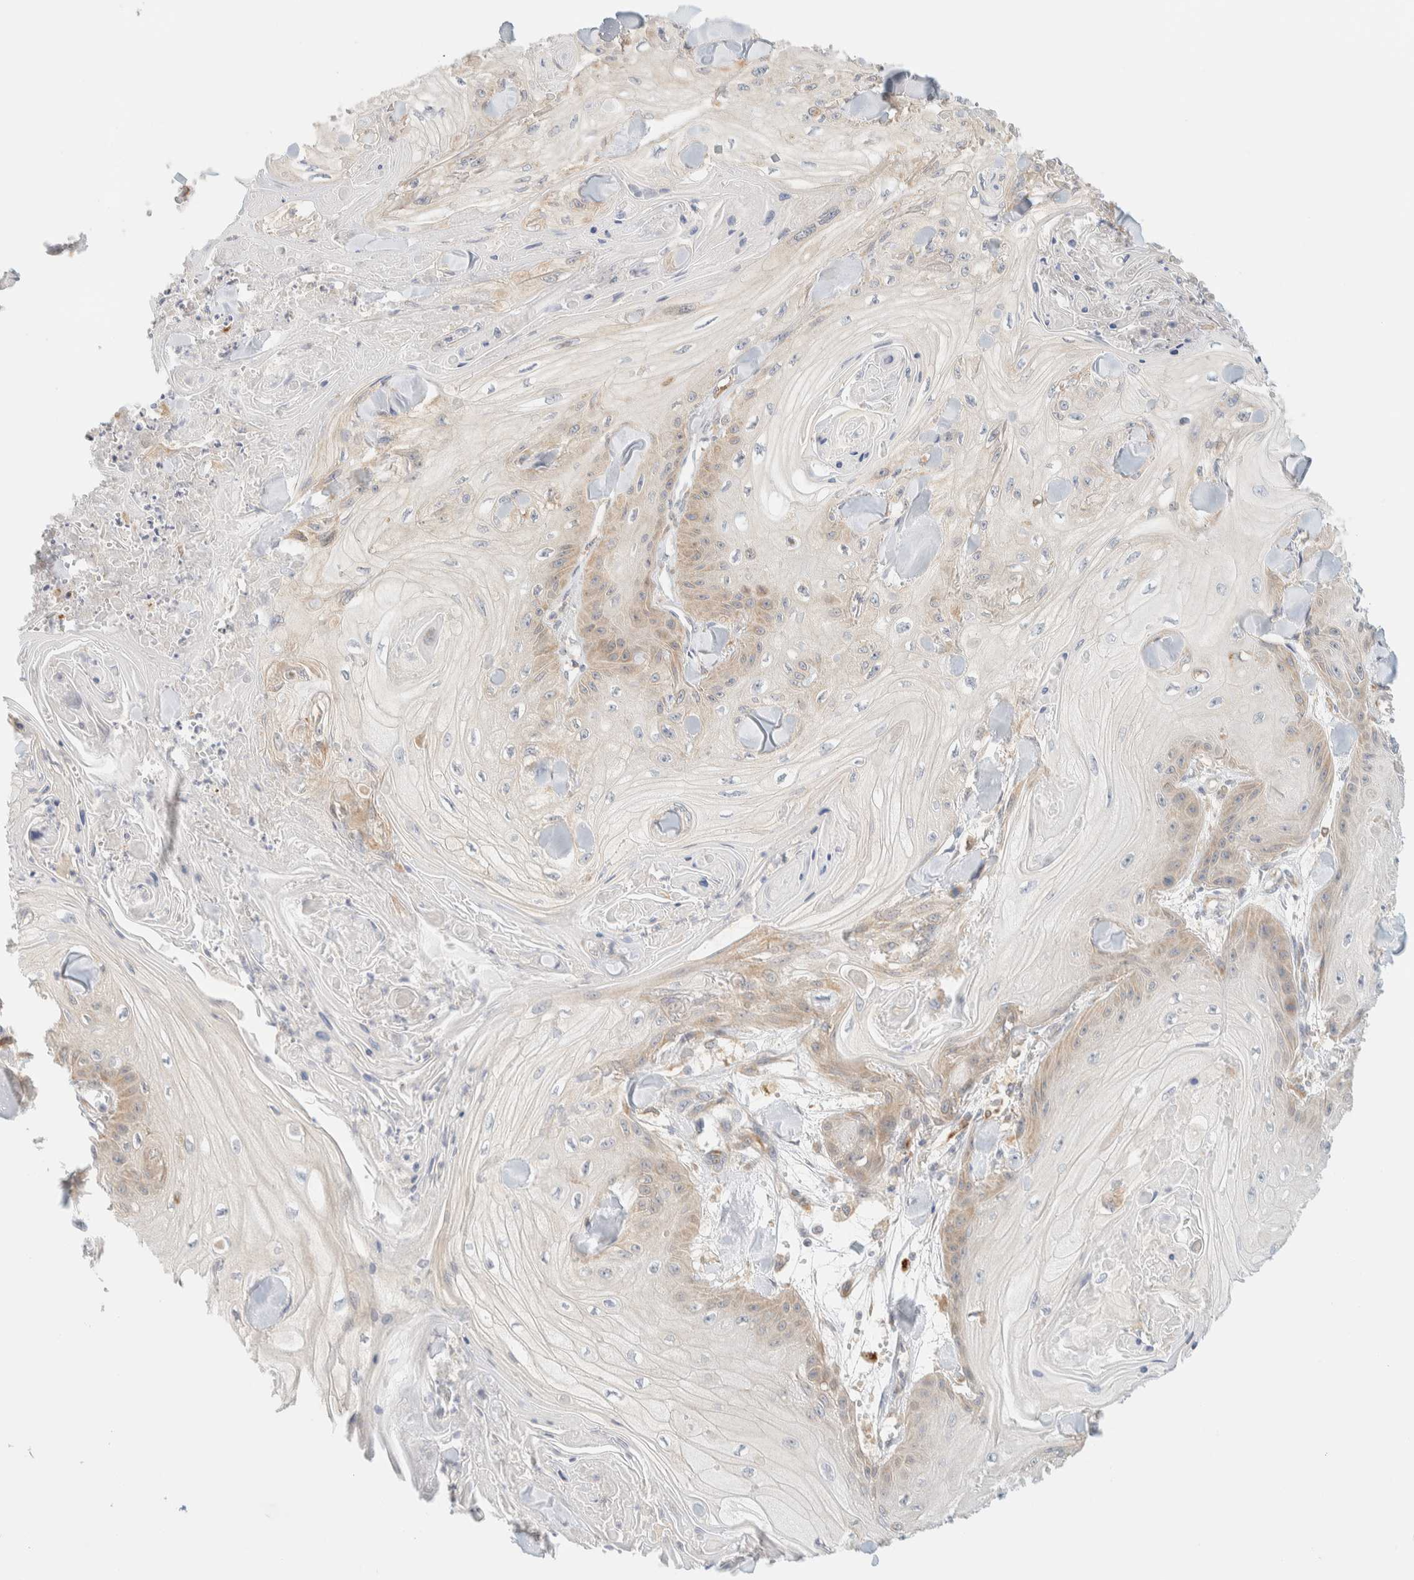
{"staining": {"intensity": "moderate", "quantity": "<25%", "location": "cytoplasmic/membranous"}, "tissue": "skin cancer", "cell_type": "Tumor cells", "image_type": "cancer", "snomed": [{"axis": "morphology", "description": "Squamous cell carcinoma, NOS"}, {"axis": "topography", "description": "Skin"}], "caption": "Squamous cell carcinoma (skin) was stained to show a protein in brown. There is low levels of moderate cytoplasmic/membranous positivity in approximately <25% of tumor cells. (Brightfield microscopy of DAB IHC at high magnification).", "gene": "NT5C", "patient": {"sex": "male", "age": 74}}